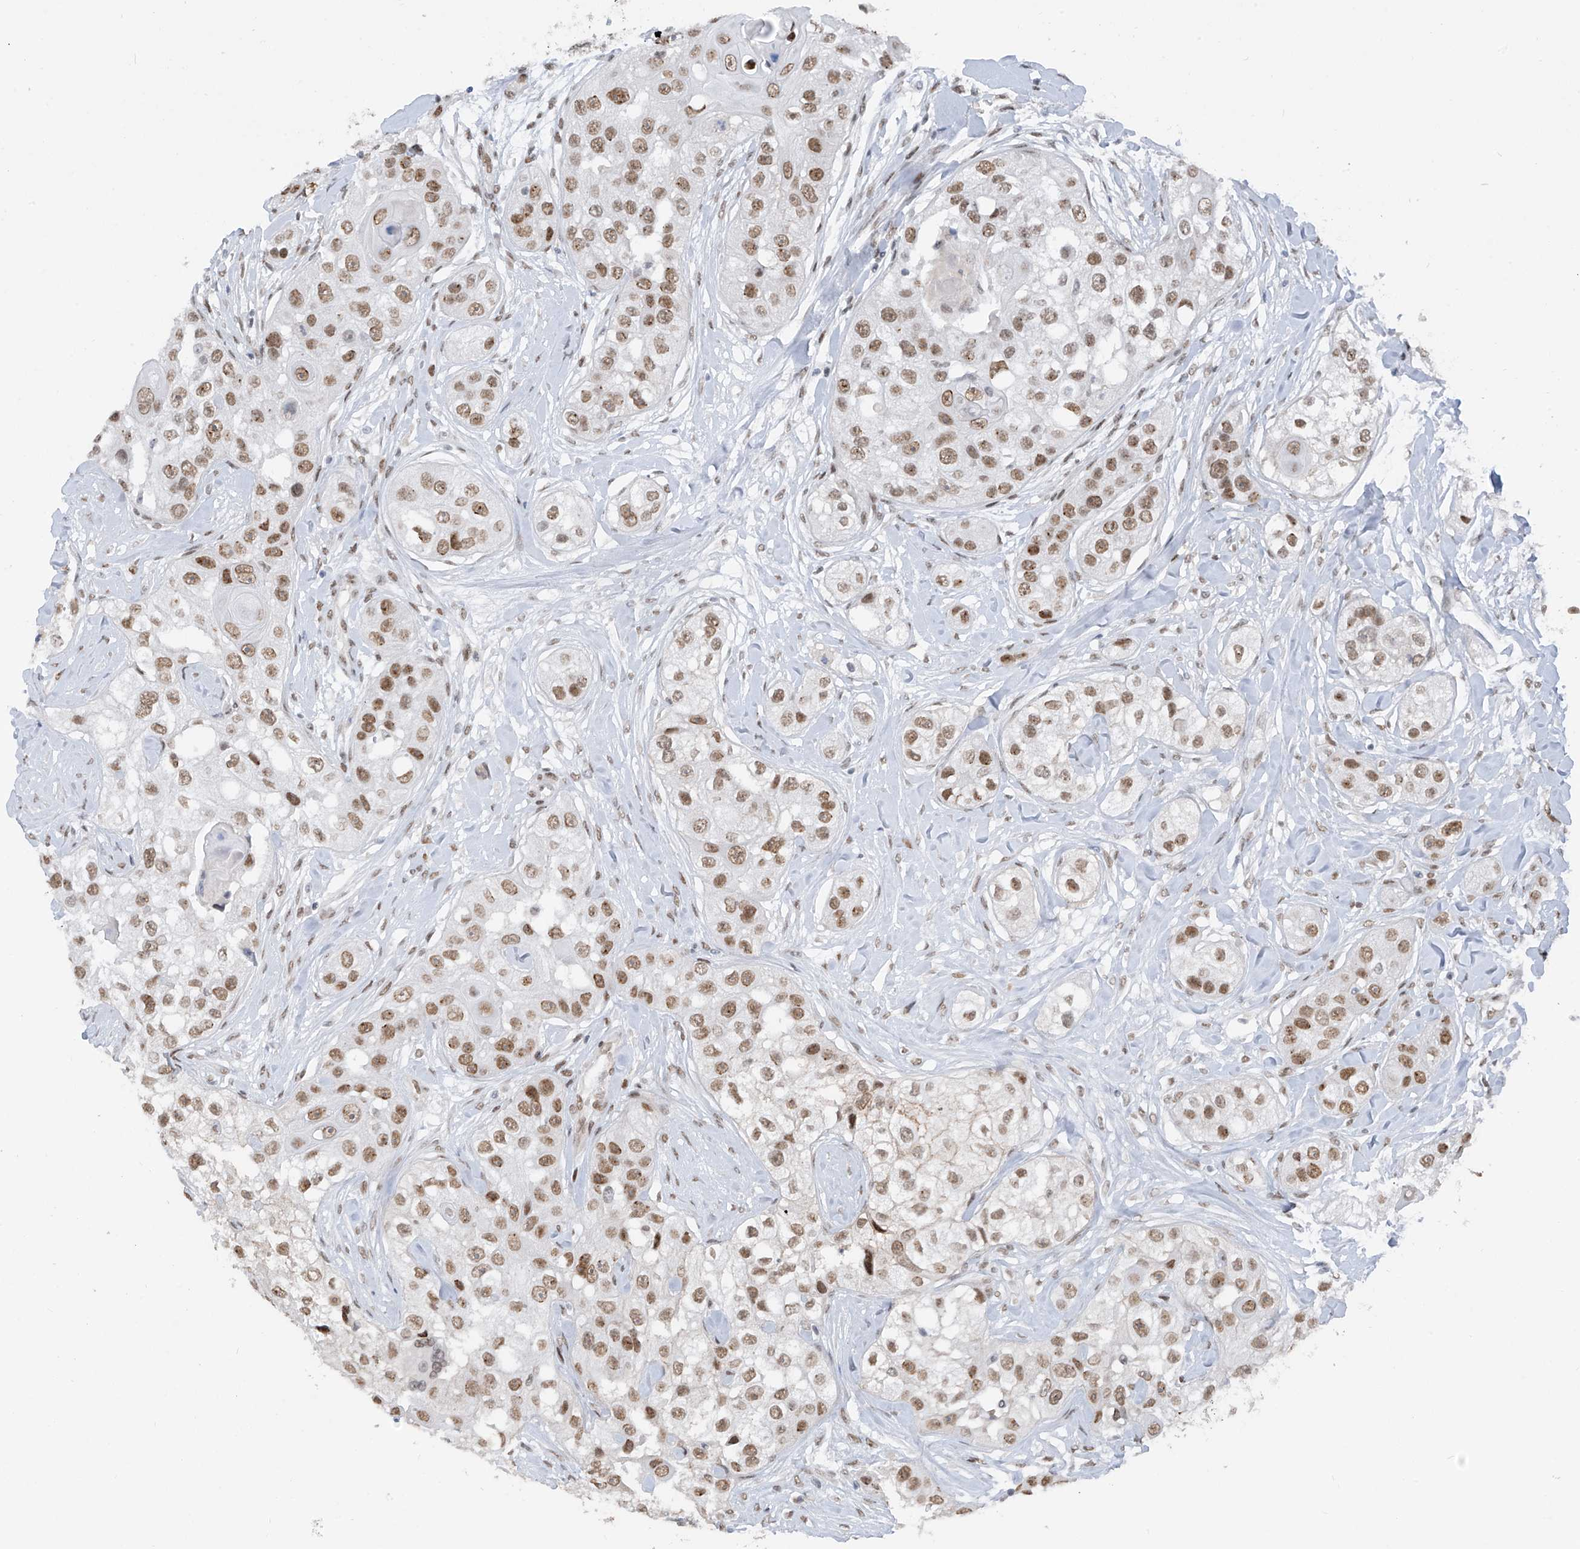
{"staining": {"intensity": "moderate", "quantity": ">75%", "location": "nuclear"}, "tissue": "head and neck cancer", "cell_type": "Tumor cells", "image_type": "cancer", "snomed": [{"axis": "morphology", "description": "Normal tissue, NOS"}, {"axis": "morphology", "description": "Squamous cell carcinoma, NOS"}, {"axis": "topography", "description": "Skeletal muscle"}, {"axis": "topography", "description": "Head-Neck"}], "caption": "Immunohistochemistry staining of head and neck cancer (squamous cell carcinoma), which demonstrates medium levels of moderate nuclear staining in about >75% of tumor cells indicating moderate nuclear protein staining. The staining was performed using DAB (brown) for protein detection and nuclei were counterstained in hematoxylin (blue).", "gene": "MCM9", "patient": {"sex": "male", "age": 51}}